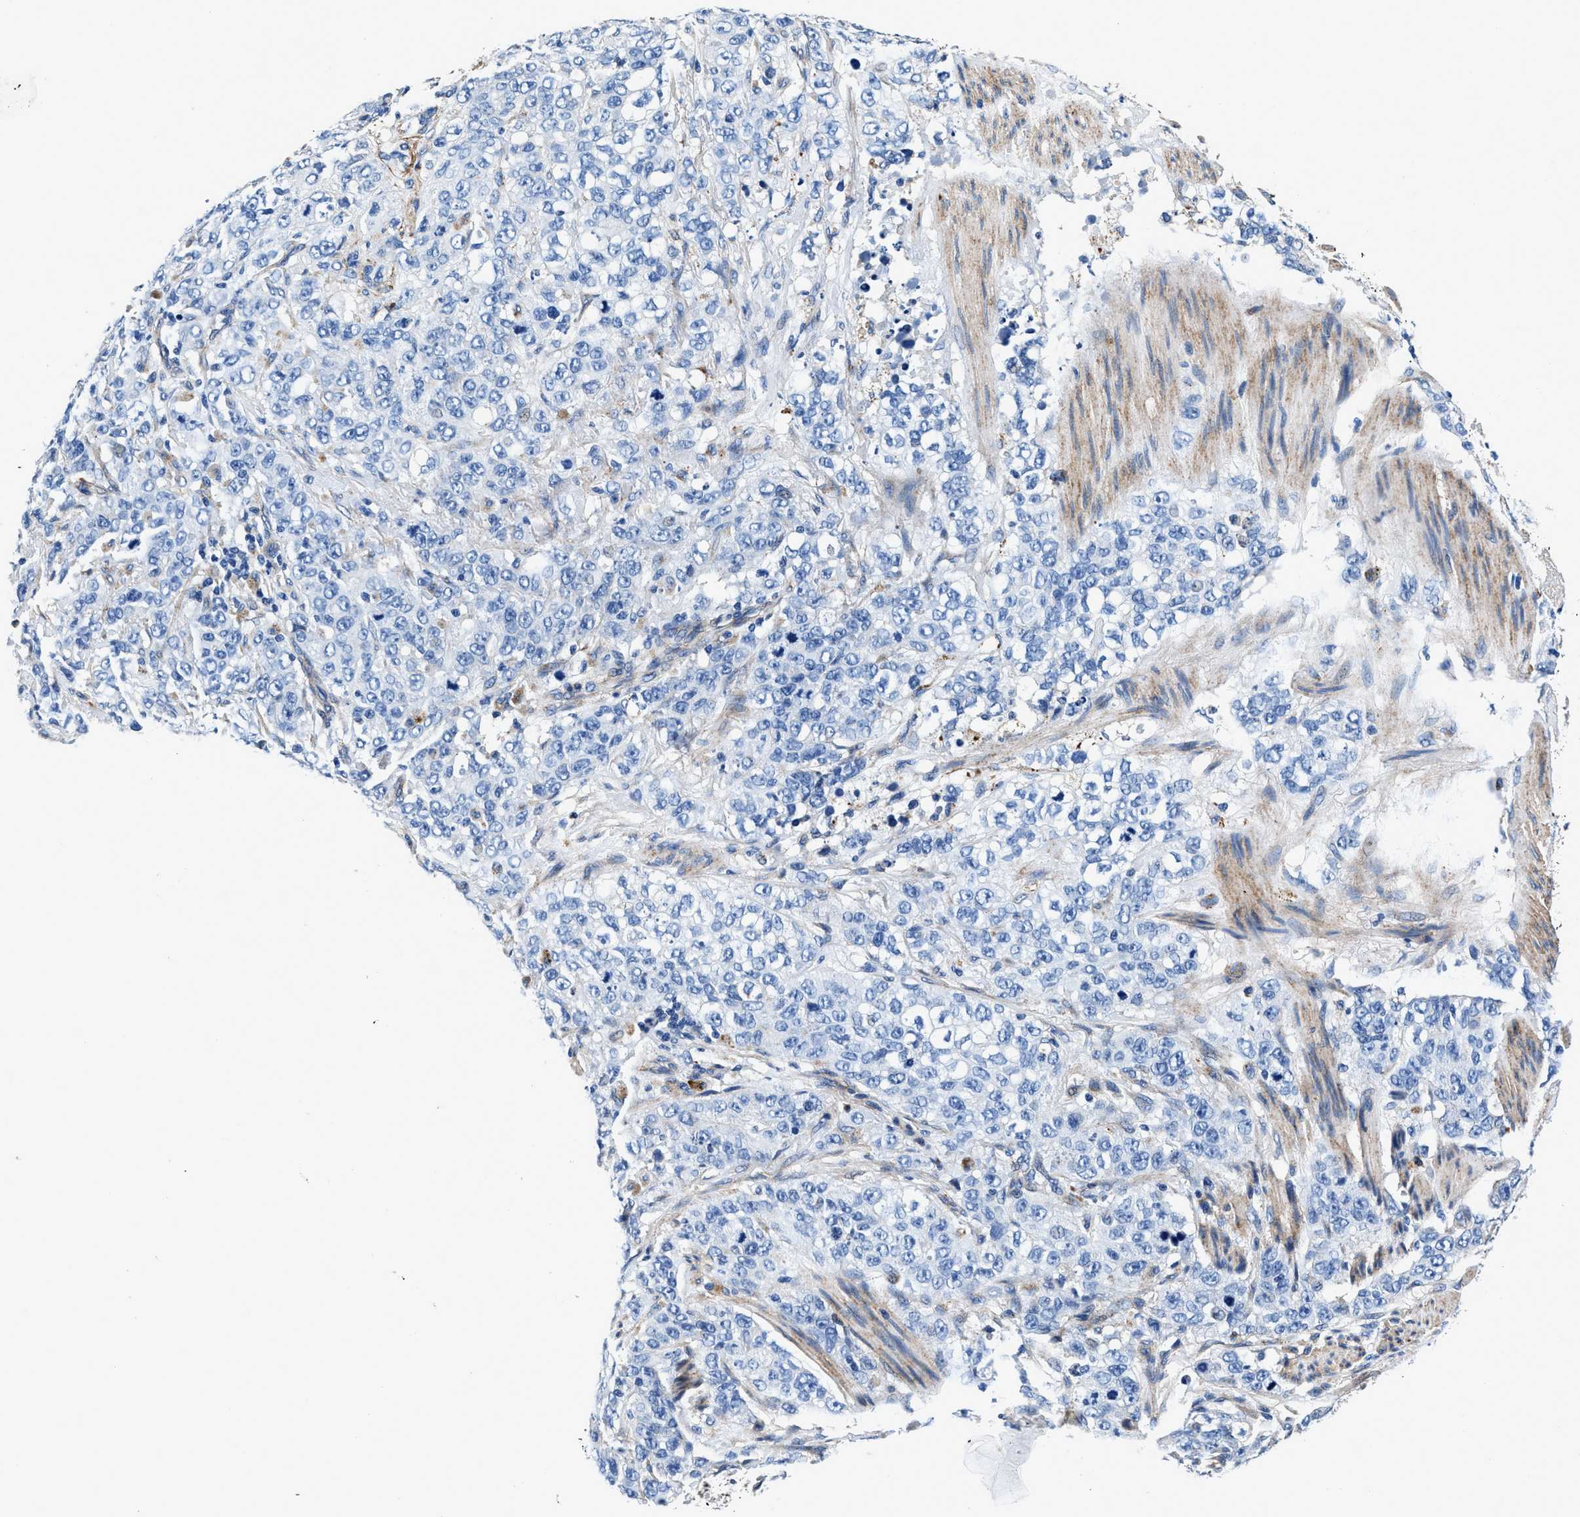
{"staining": {"intensity": "negative", "quantity": "none", "location": "none"}, "tissue": "stomach cancer", "cell_type": "Tumor cells", "image_type": "cancer", "snomed": [{"axis": "morphology", "description": "Adenocarcinoma, NOS"}, {"axis": "topography", "description": "Stomach"}], "caption": "Stomach adenocarcinoma was stained to show a protein in brown. There is no significant positivity in tumor cells. Brightfield microscopy of immunohistochemistry (IHC) stained with DAB (brown) and hematoxylin (blue), captured at high magnification.", "gene": "DAG1", "patient": {"sex": "male", "age": 48}}